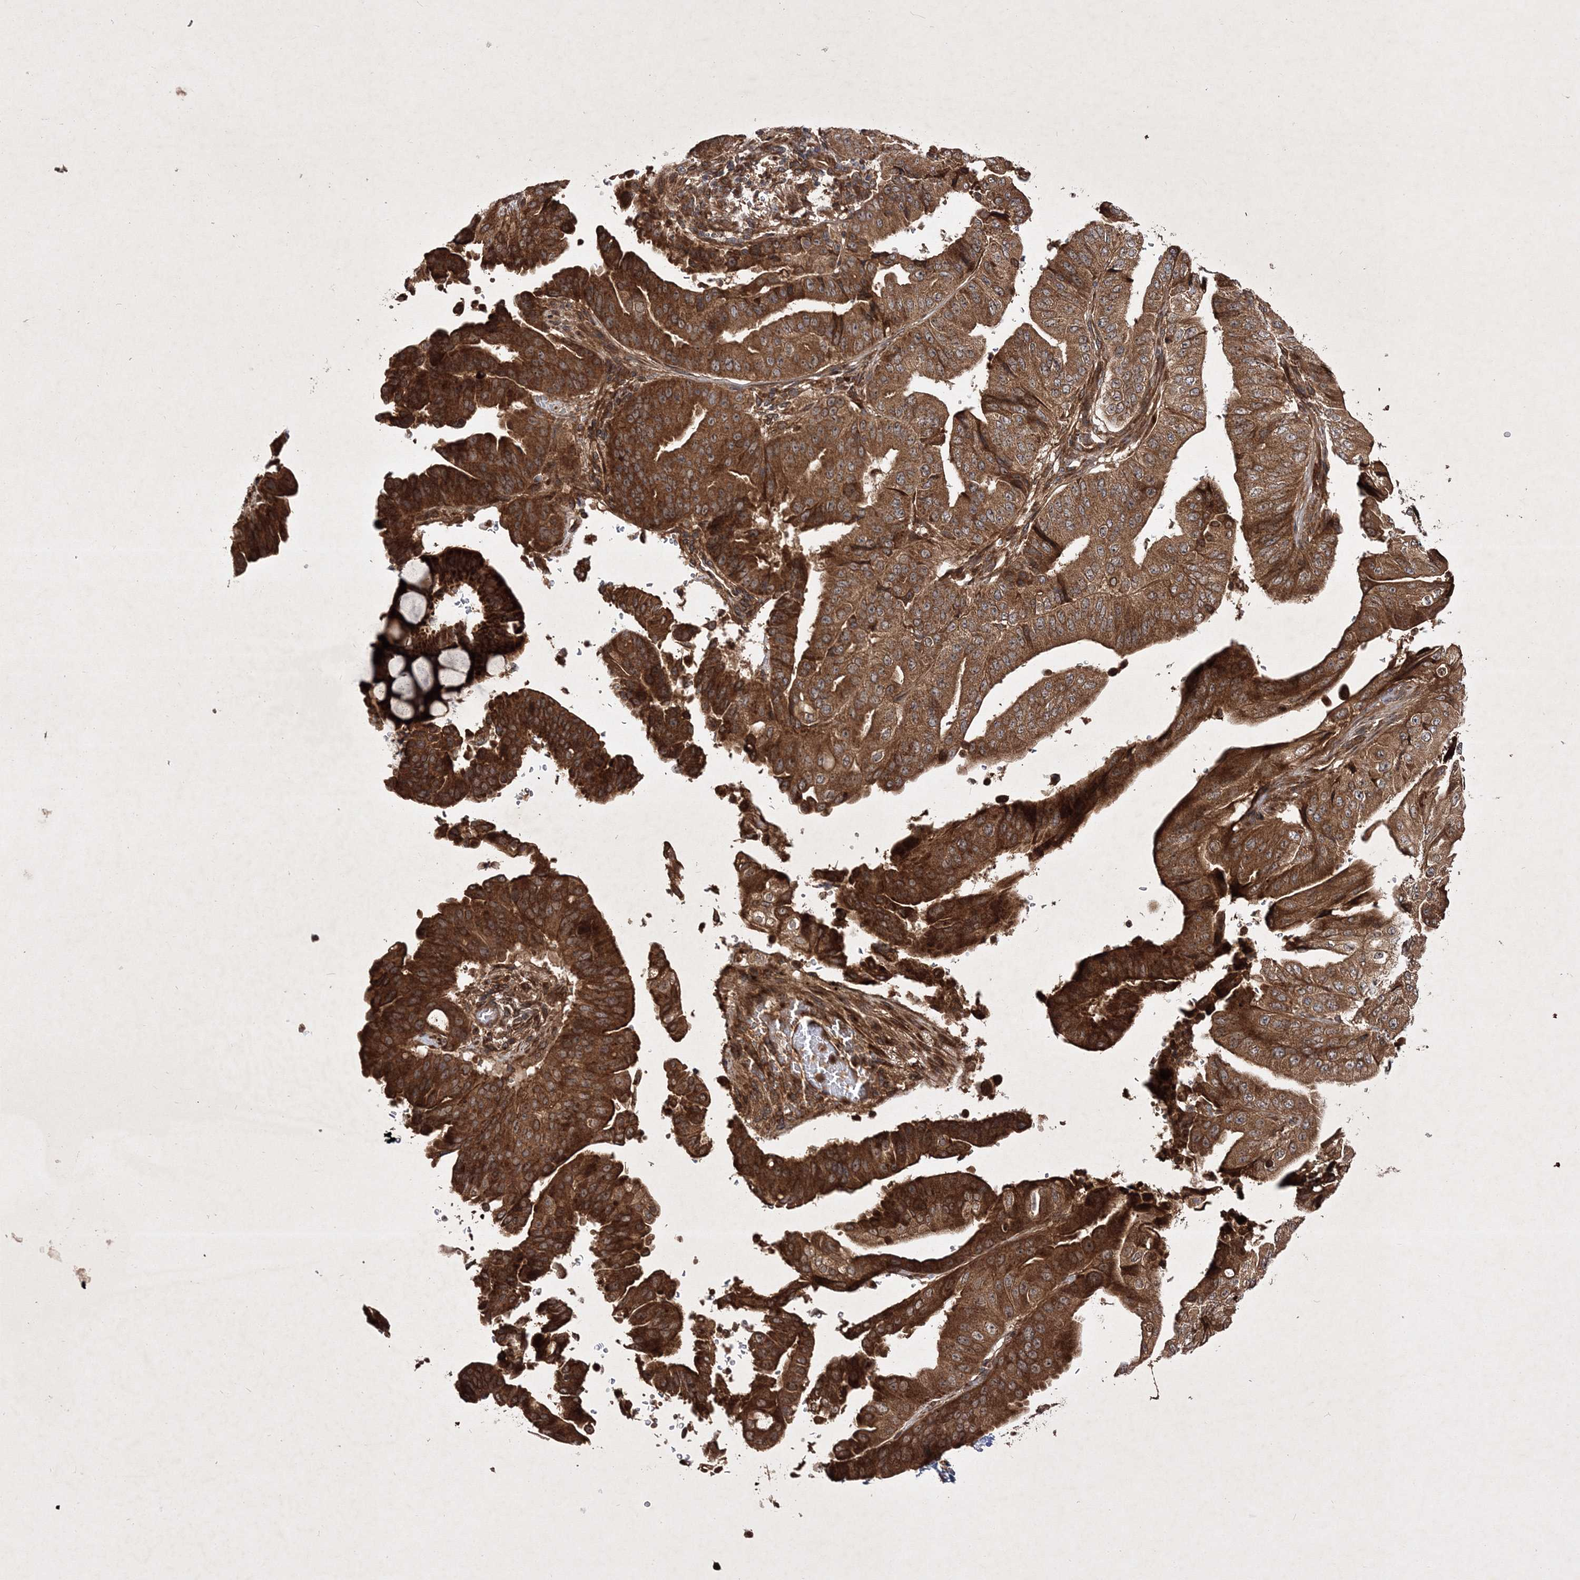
{"staining": {"intensity": "strong", "quantity": ">75%", "location": "cytoplasmic/membranous"}, "tissue": "pancreatic cancer", "cell_type": "Tumor cells", "image_type": "cancer", "snomed": [{"axis": "morphology", "description": "Adenocarcinoma, NOS"}, {"axis": "topography", "description": "Pancreas"}], "caption": "Pancreatic cancer (adenocarcinoma) stained with DAB (3,3'-diaminobenzidine) immunohistochemistry (IHC) reveals high levels of strong cytoplasmic/membranous positivity in about >75% of tumor cells. The protein is shown in brown color, while the nuclei are stained blue.", "gene": "DNAJC13", "patient": {"sex": "female", "age": 77}}